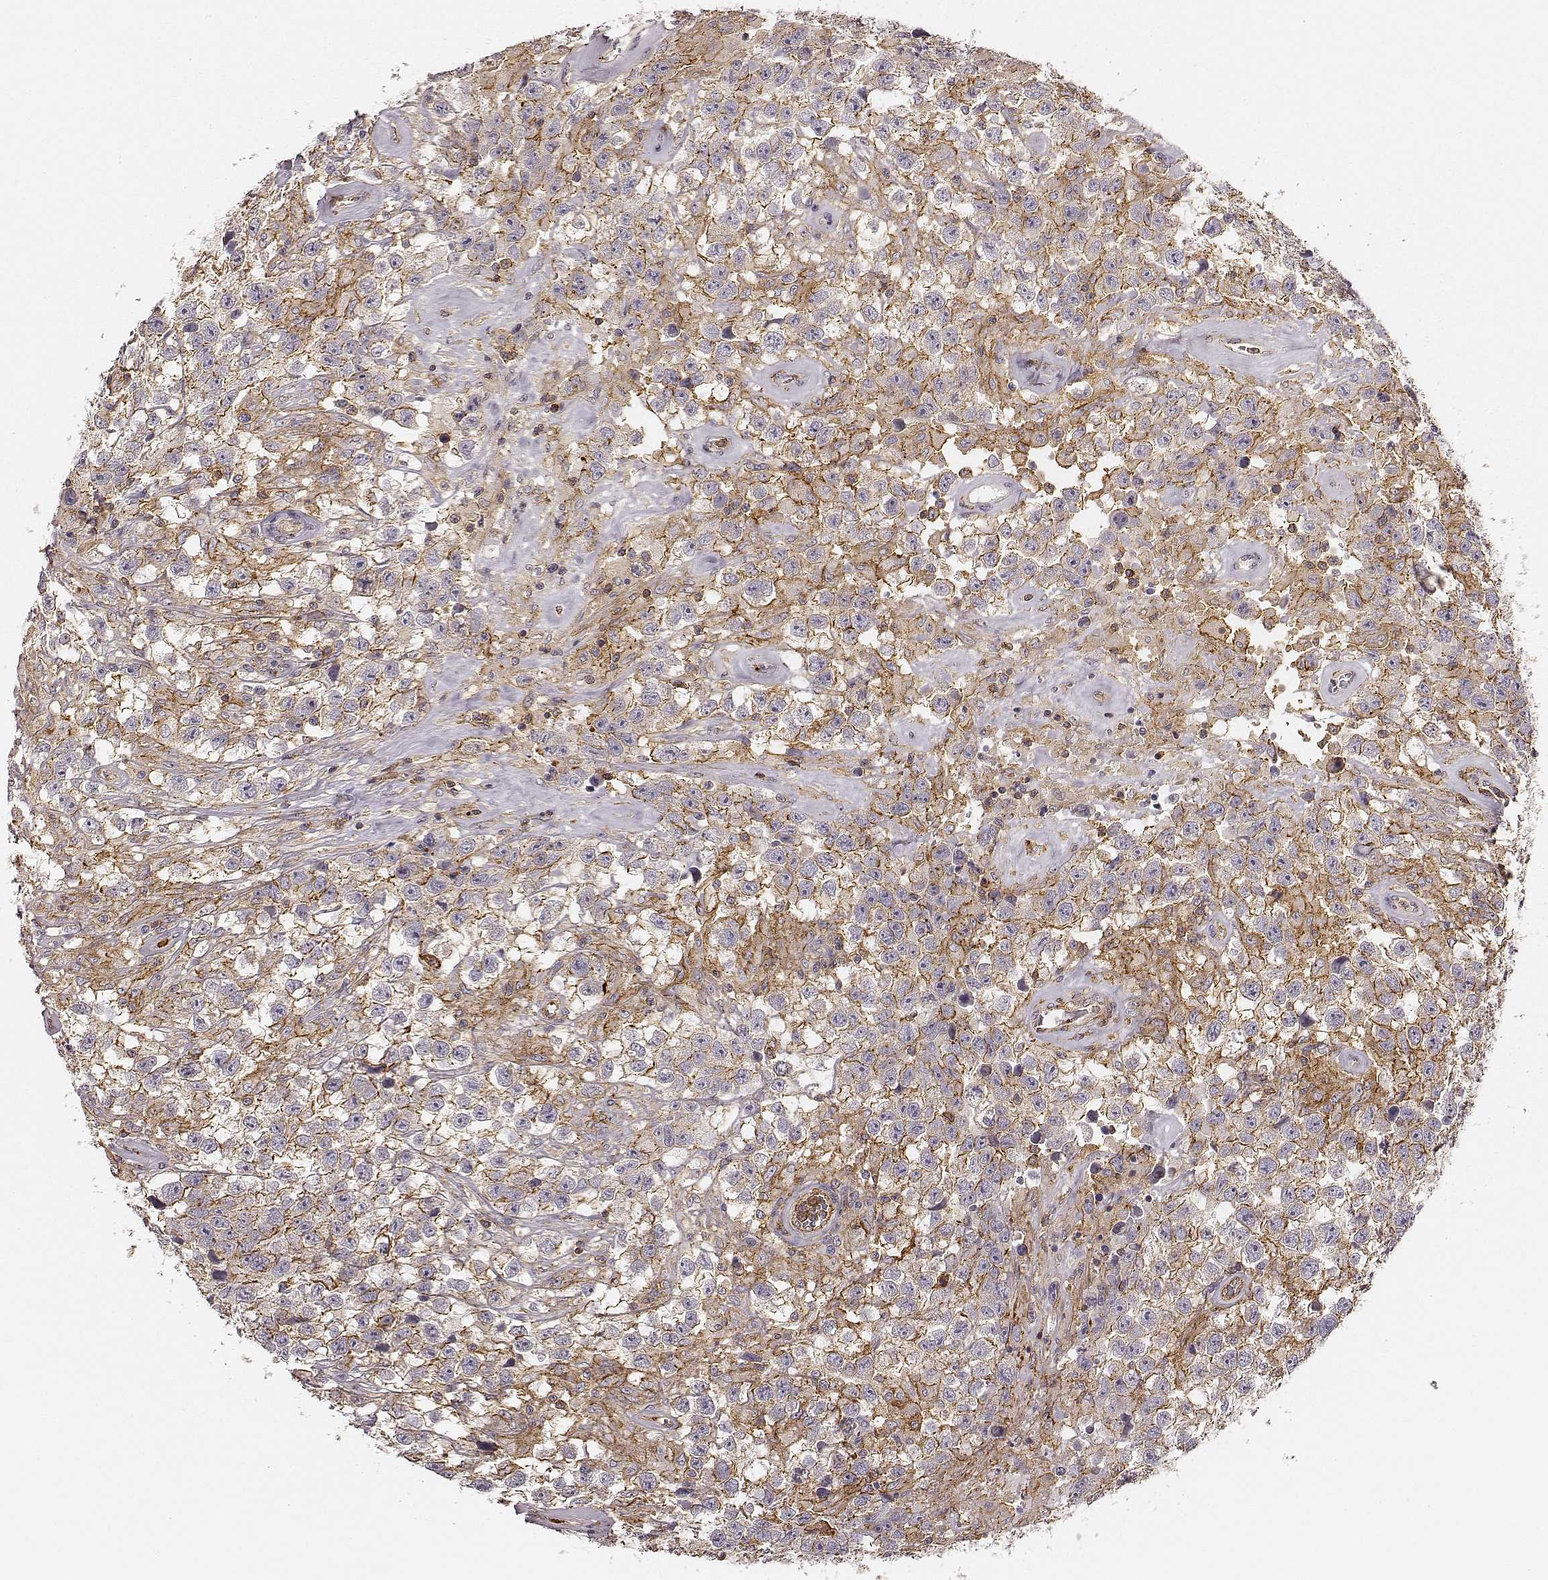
{"staining": {"intensity": "moderate", "quantity": "<25%", "location": "cytoplasmic/membranous"}, "tissue": "testis cancer", "cell_type": "Tumor cells", "image_type": "cancer", "snomed": [{"axis": "morphology", "description": "Seminoma, NOS"}, {"axis": "topography", "description": "Testis"}], "caption": "There is low levels of moderate cytoplasmic/membranous staining in tumor cells of testis cancer (seminoma), as demonstrated by immunohistochemical staining (brown color).", "gene": "ZYX", "patient": {"sex": "male", "age": 43}}